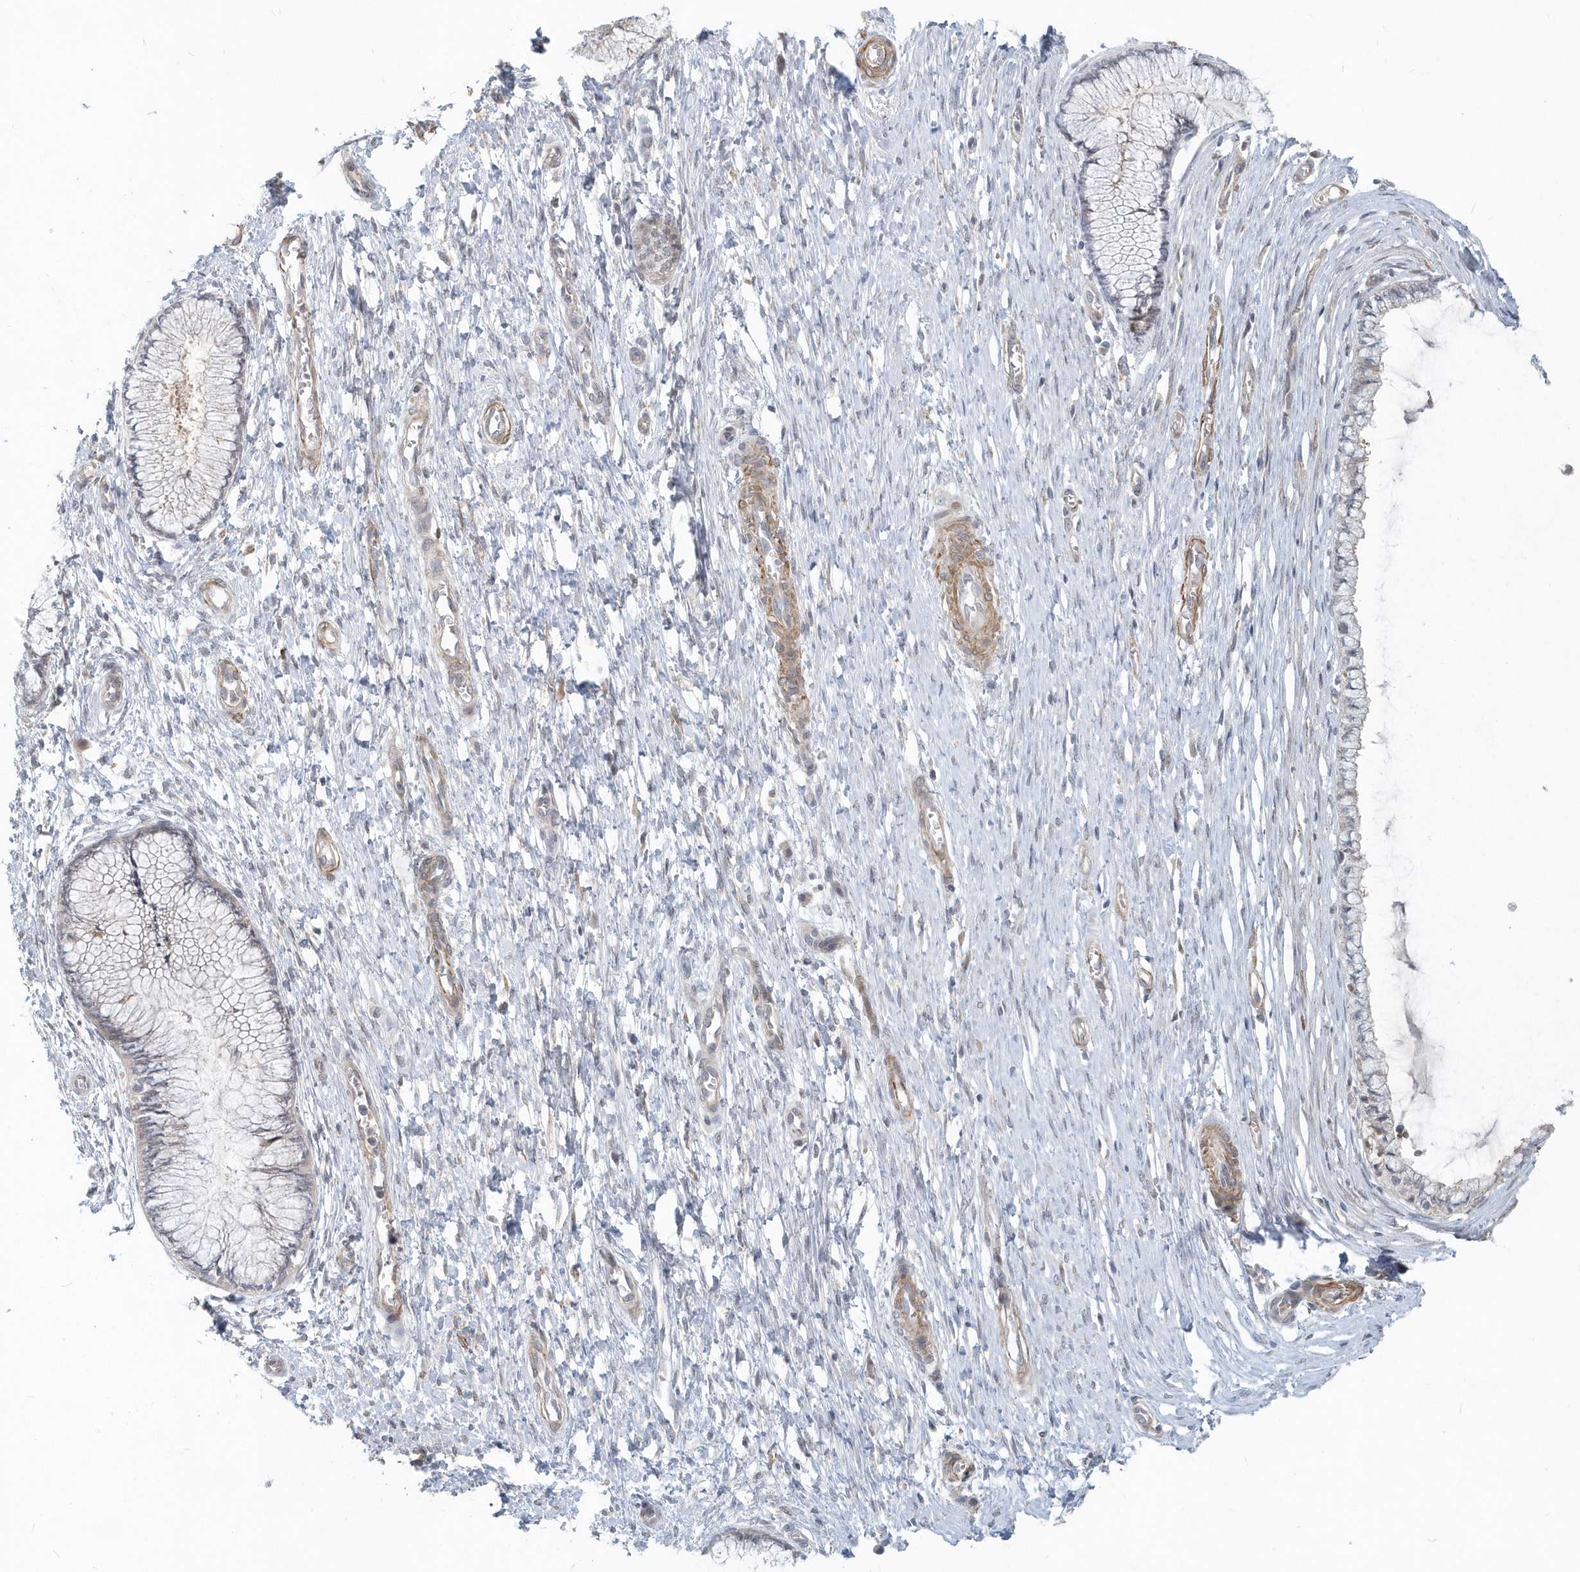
{"staining": {"intensity": "negative", "quantity": "none", "location": "none"}, "tissue": "cervix", "cell_type": "Glandular cells", "image_type": "normal", "snomed": [{"axis": "morphology", "description": "Normal tissue, NOS"}, {"axis": "topography", "description": "Cervix"}], "caption": "Protein analysis of benign cervix shows no significant positivity in glandular cells. The staining was performed using DAB to visualize the protein expression in brown, while the nuclei were stained in blue with hematoxylin (Magnification: 20x).", "gene": "NAPB", "patient": {"sex": "female", "age": 55}}